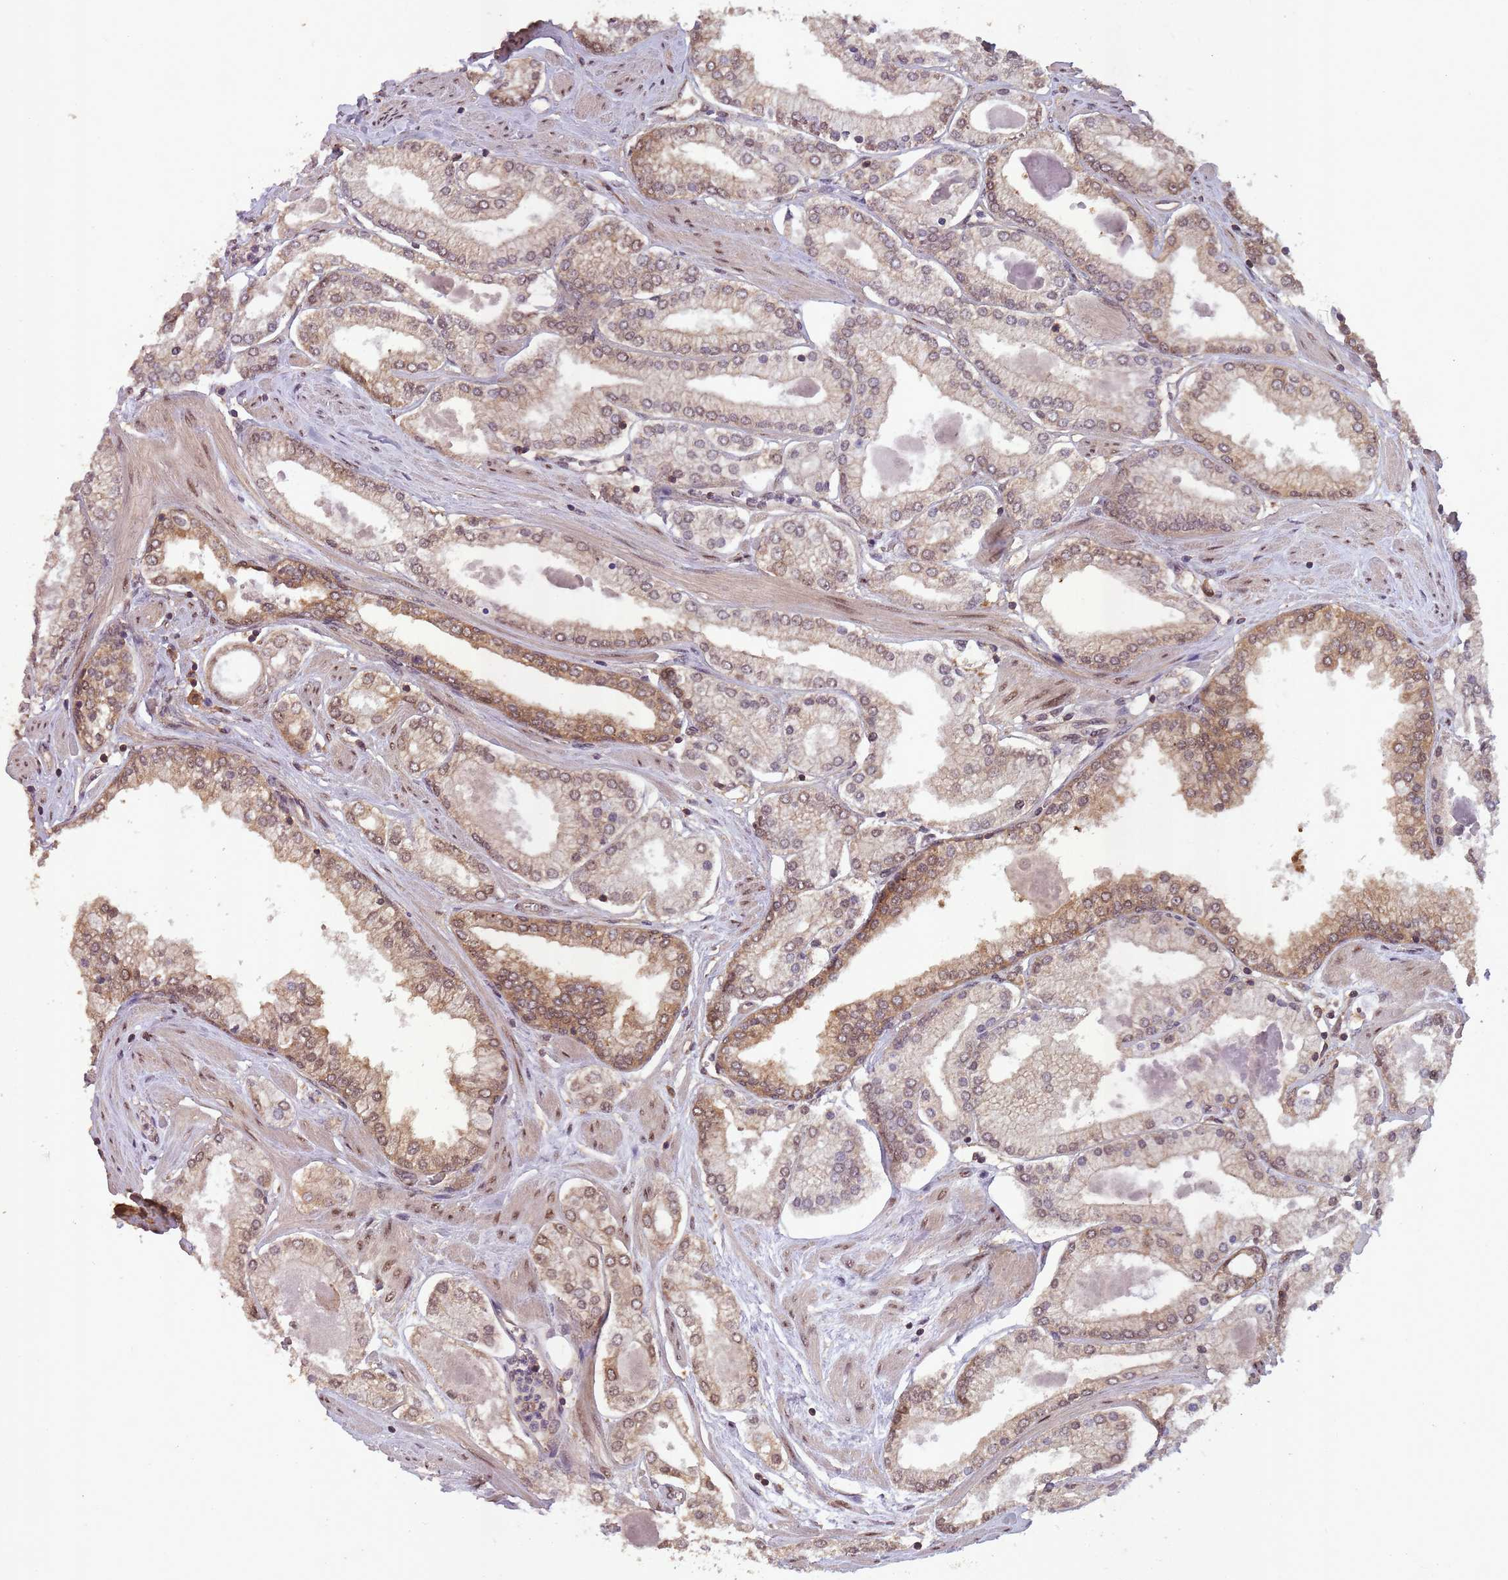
{"staining": {"intensity": "moderate", "quantity": "25%-75%", "location": "cytoplasmic/membranous,nuclear"}, "tissue": "prostate cancer", "cell_type": "Tumor cells", "image_type": "cancer", "snomed": [{"axis": "morphology", "description": "Adenocarcinoma, Low grade"}, {"axis": "topography", "description": "Prostate"}], "caption": "IHC staining of prostate low-grade adenocarcinoma, which shows medium levels of moderate cytoplasmic/membranous and nuclear expression in about 25%-75% of tumor cells indicating moderate cytoplasmic/membranous and nuclear protein positivity. The staining was performed using DAB (brown) for protein detection and nuclei were counterstained in hematoxylin (blue).", "gene": "PPP6R3", "patient": {"sex": "male", "age": 42}}